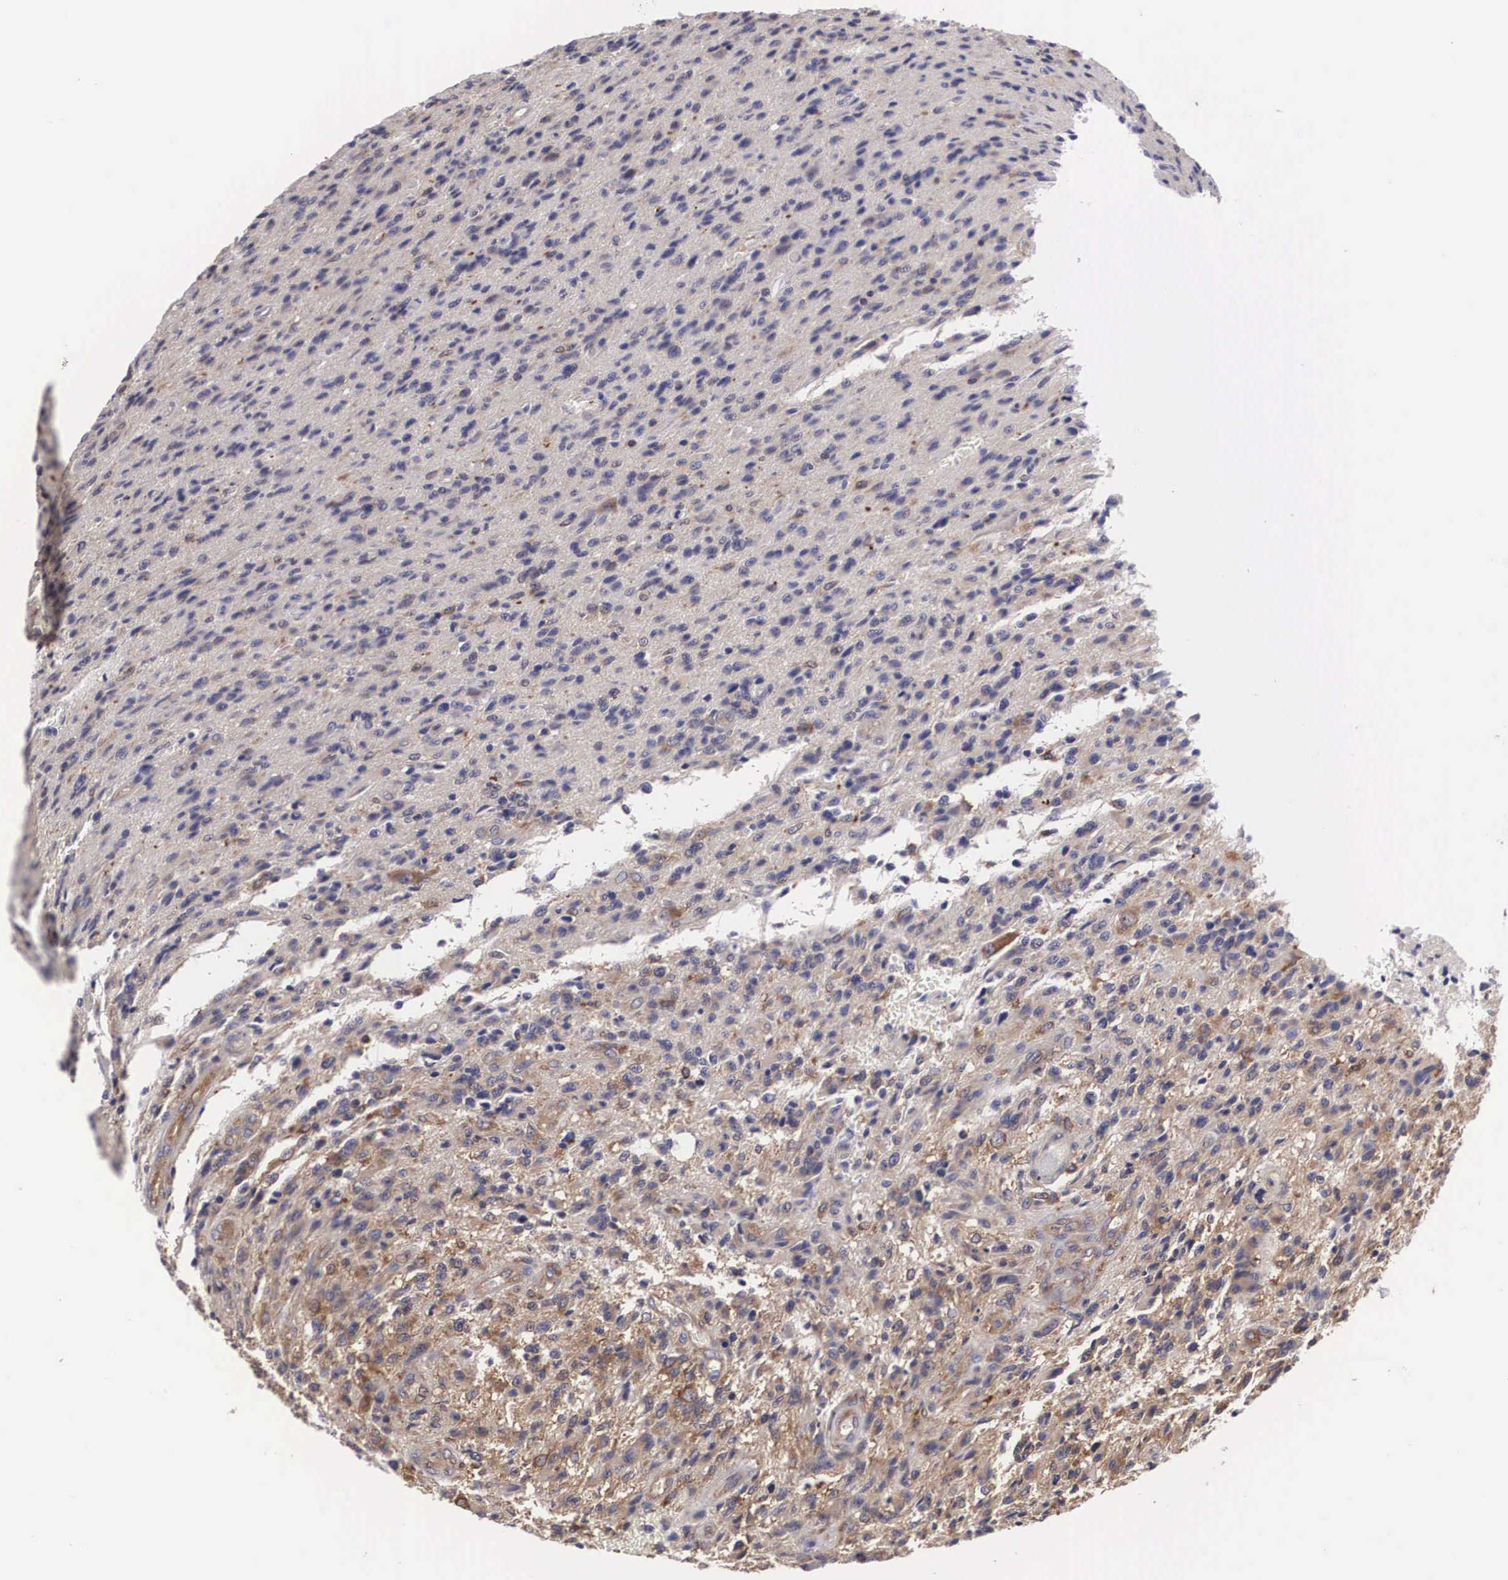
{"staining": {"intensity": "moderate", "quantity": ">75%", "location": "cytoplasmic/membranous"}, "tissue": "glioma", "cell_type": "Tumor cells", "image_type": "cancer", "snomed": [{"axis": "morphology", "description": "Glioma, malignant, High grade"}, {"axis": "topography", "description": "Brain"}], "caption": "Approximately >75% of tumor cells in malignant high-grade glioma exhibit moderate cytoplasmic/membranous protein positivity as visualized by brown immunohistochemical staining.", "gene": "GRIPAP1", "patient": {"sex": "male", "age": 36}}